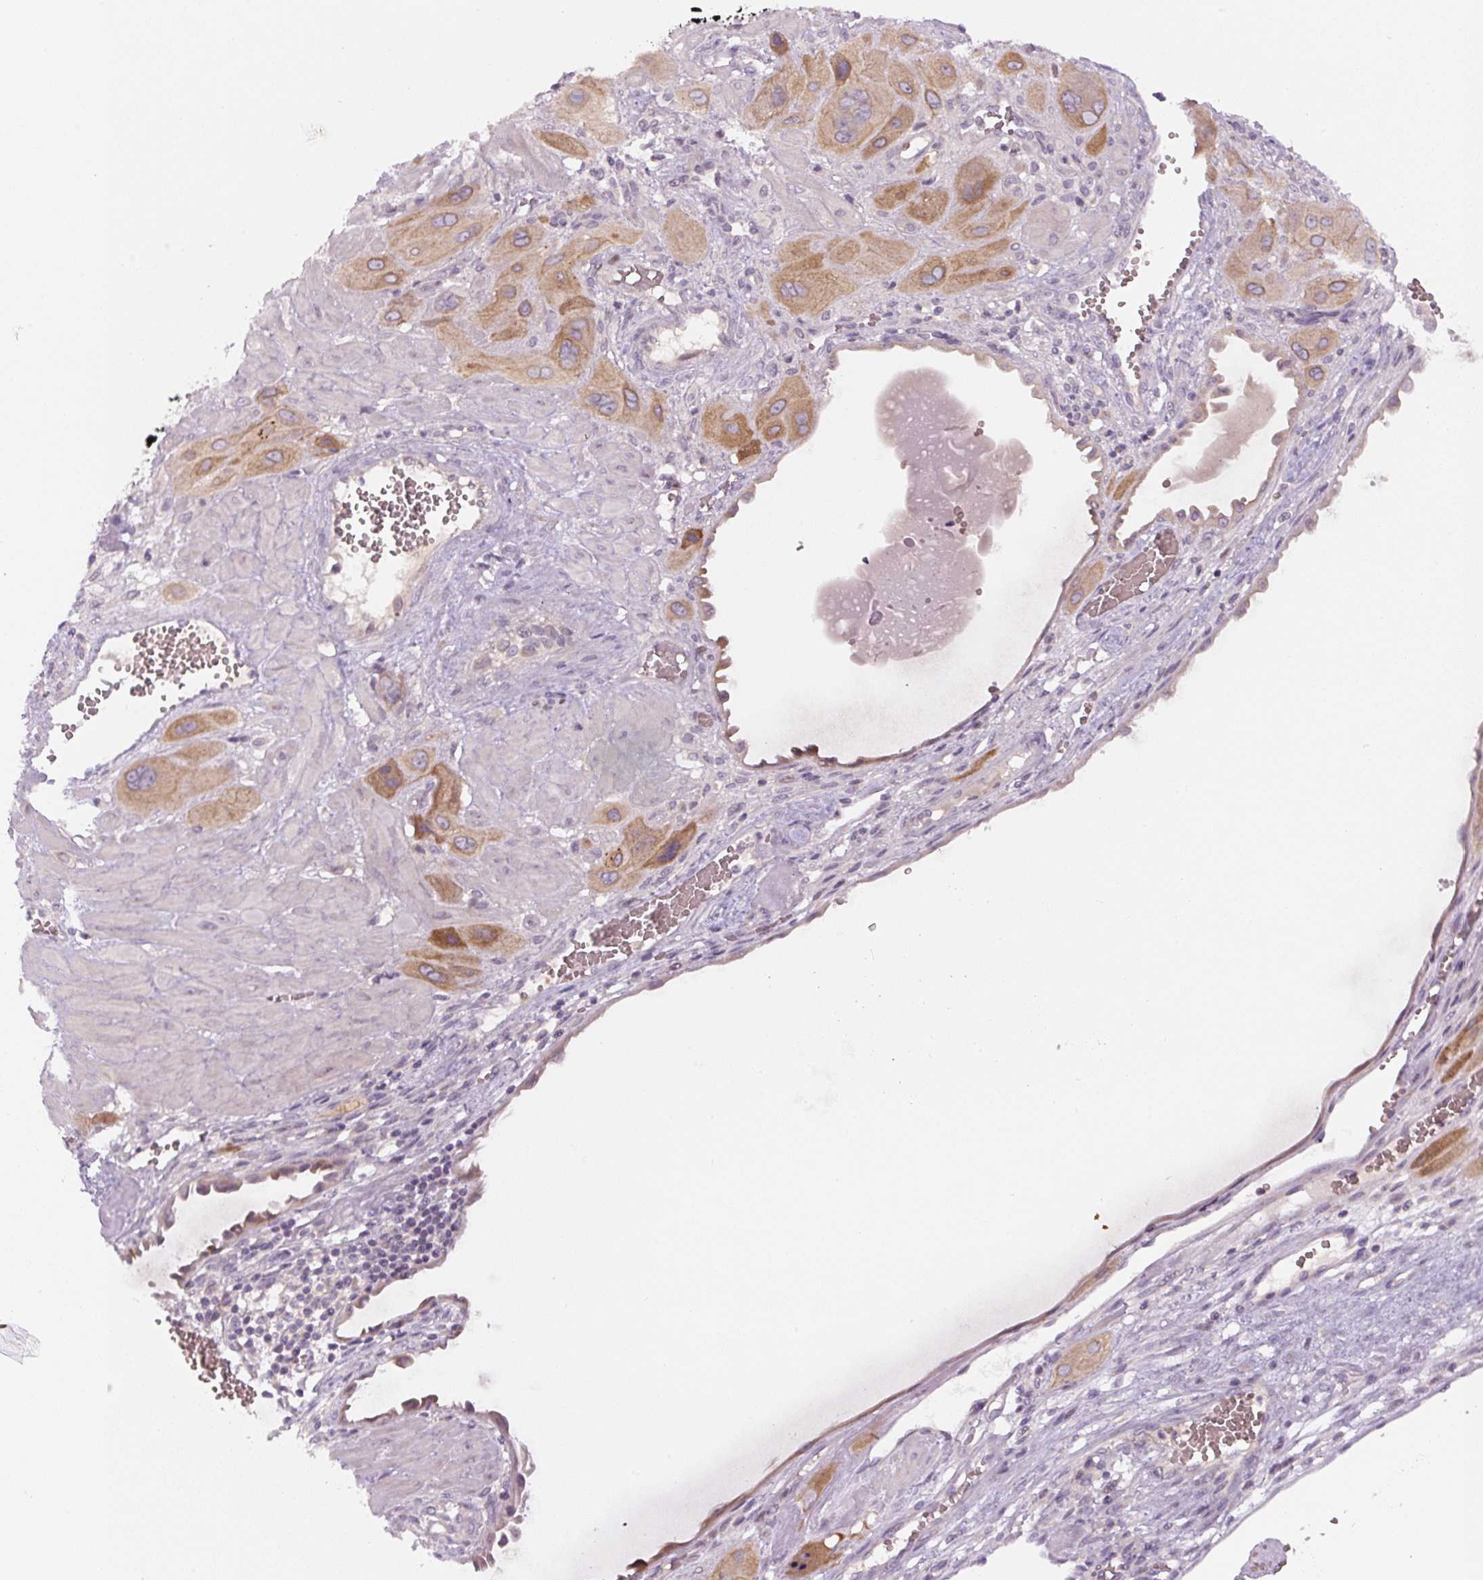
{"staining": {"intensity": "moderate", "quantity": ">75%", "location": "cytoplasmic/membranous"}, "tissue": "cervical cancer", "cell_type": "Tumor cells", "image_type": "cancer", "snomed": [{"axis": "morphology", "description": "Squamous cell carcinoma, NOS"}, {"axis": "topography", "description": "Cervix"}], "caption": "The immunohistochemical stain highlights moderate cytoplasmic/membranous staining in tumor cells of cervical squamous cell carcinoma tissue.", "gene": "YIF1B", "patient": {"sex": "female", "age": 34}}